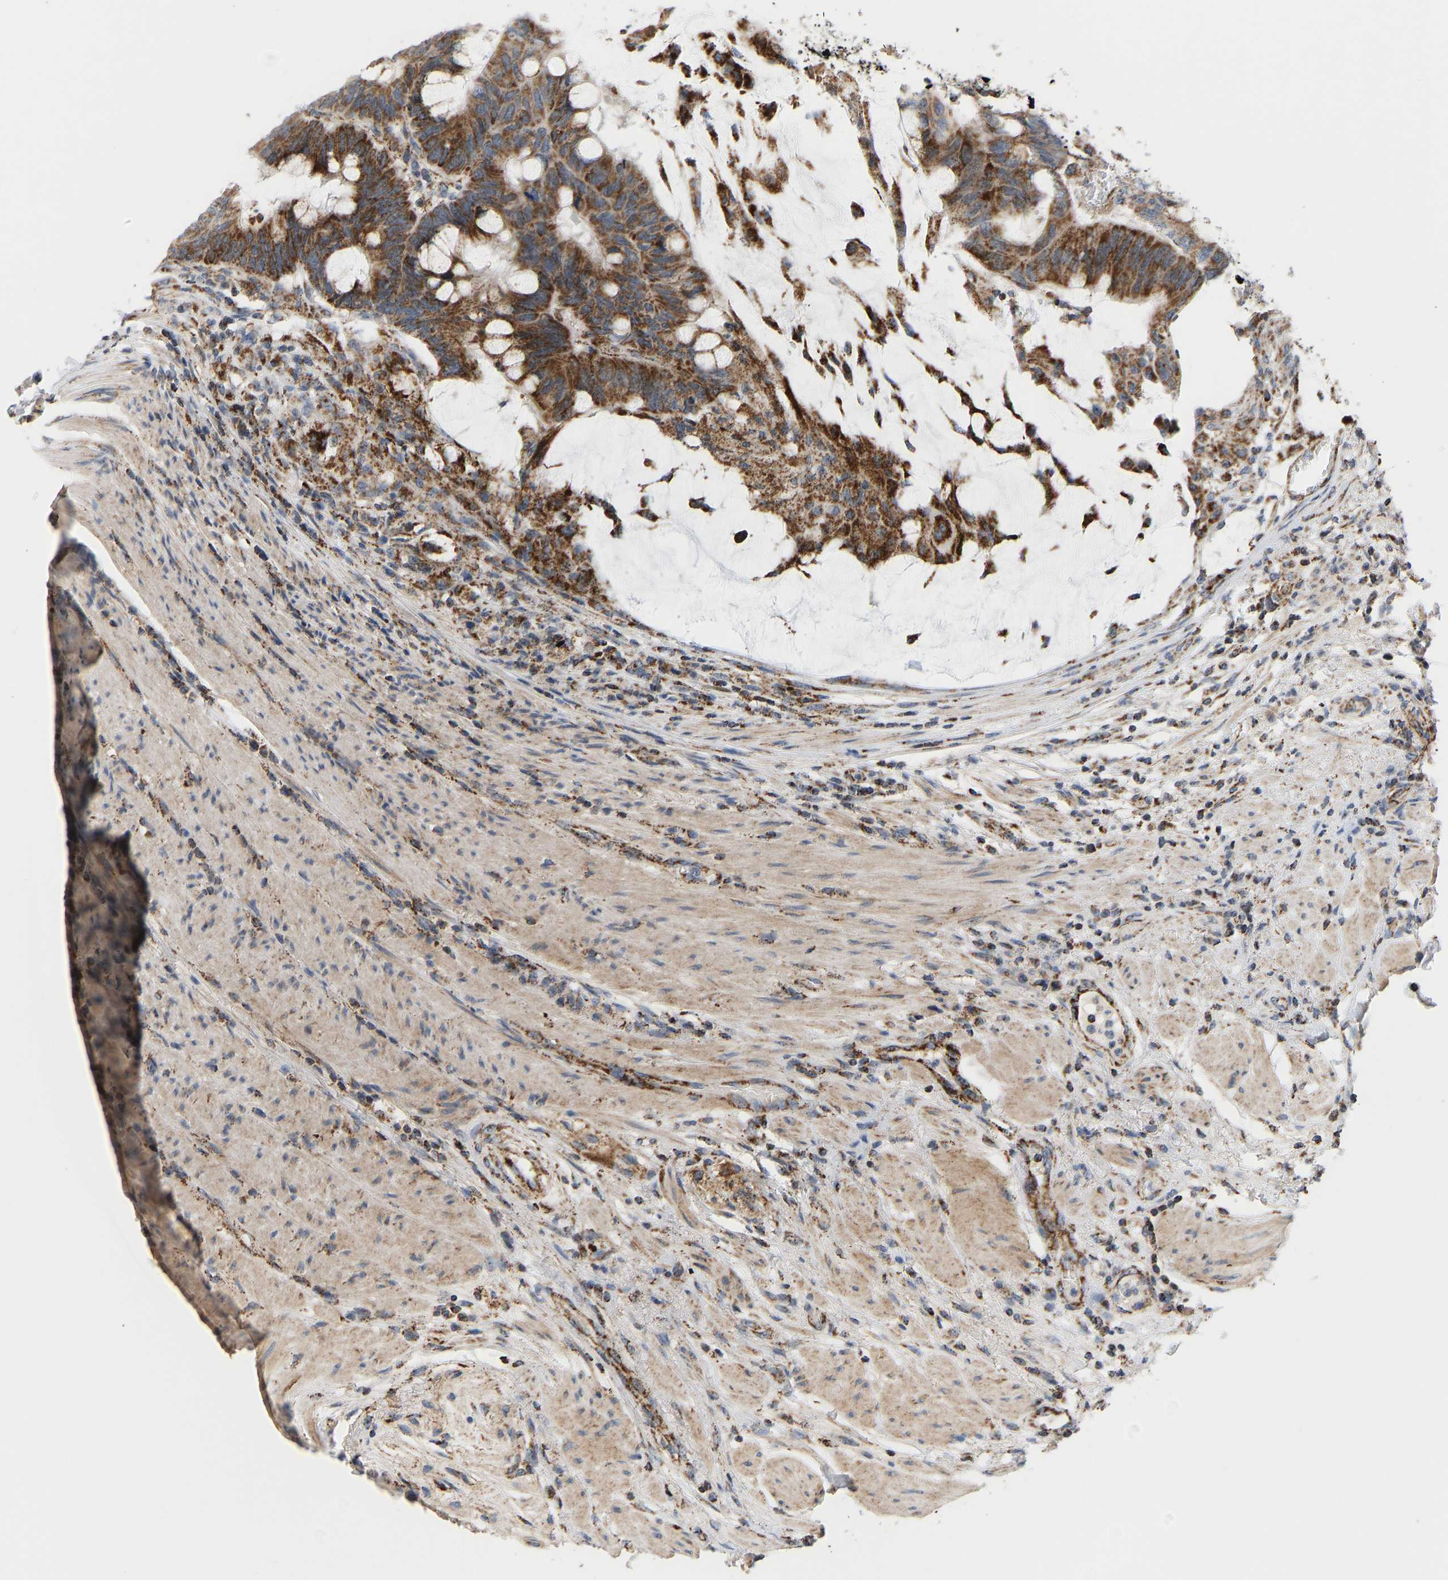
{"staining": {"intensity": "moderate", "quantity": ">75%", "location": "cytoplasmic/membranous"}, "tissue": "colorectal cancer", "cell_type": "Tumor cells", "image_type": "cancer", "snomed": [{"axis": "morphology", "description": "Normal tissue, NOS"}, {"axis": "morphology", "description": "Adenocarcinoma, NOS"}, {"axis": "topography", "description": "Rectum"}, {"axis": "topography", "description": "Peripheral nerve tissue"}], "caption": "Tumor cells display medium levels of moderate cytoplasmic/membranous staining in approximately >75% of cells in colorectal cancer. The protein of interest is shown in brown color, while the nuclei are stained blue.", "gene": "GPSM2", "patient": {"sex": "male", "age": 92}}